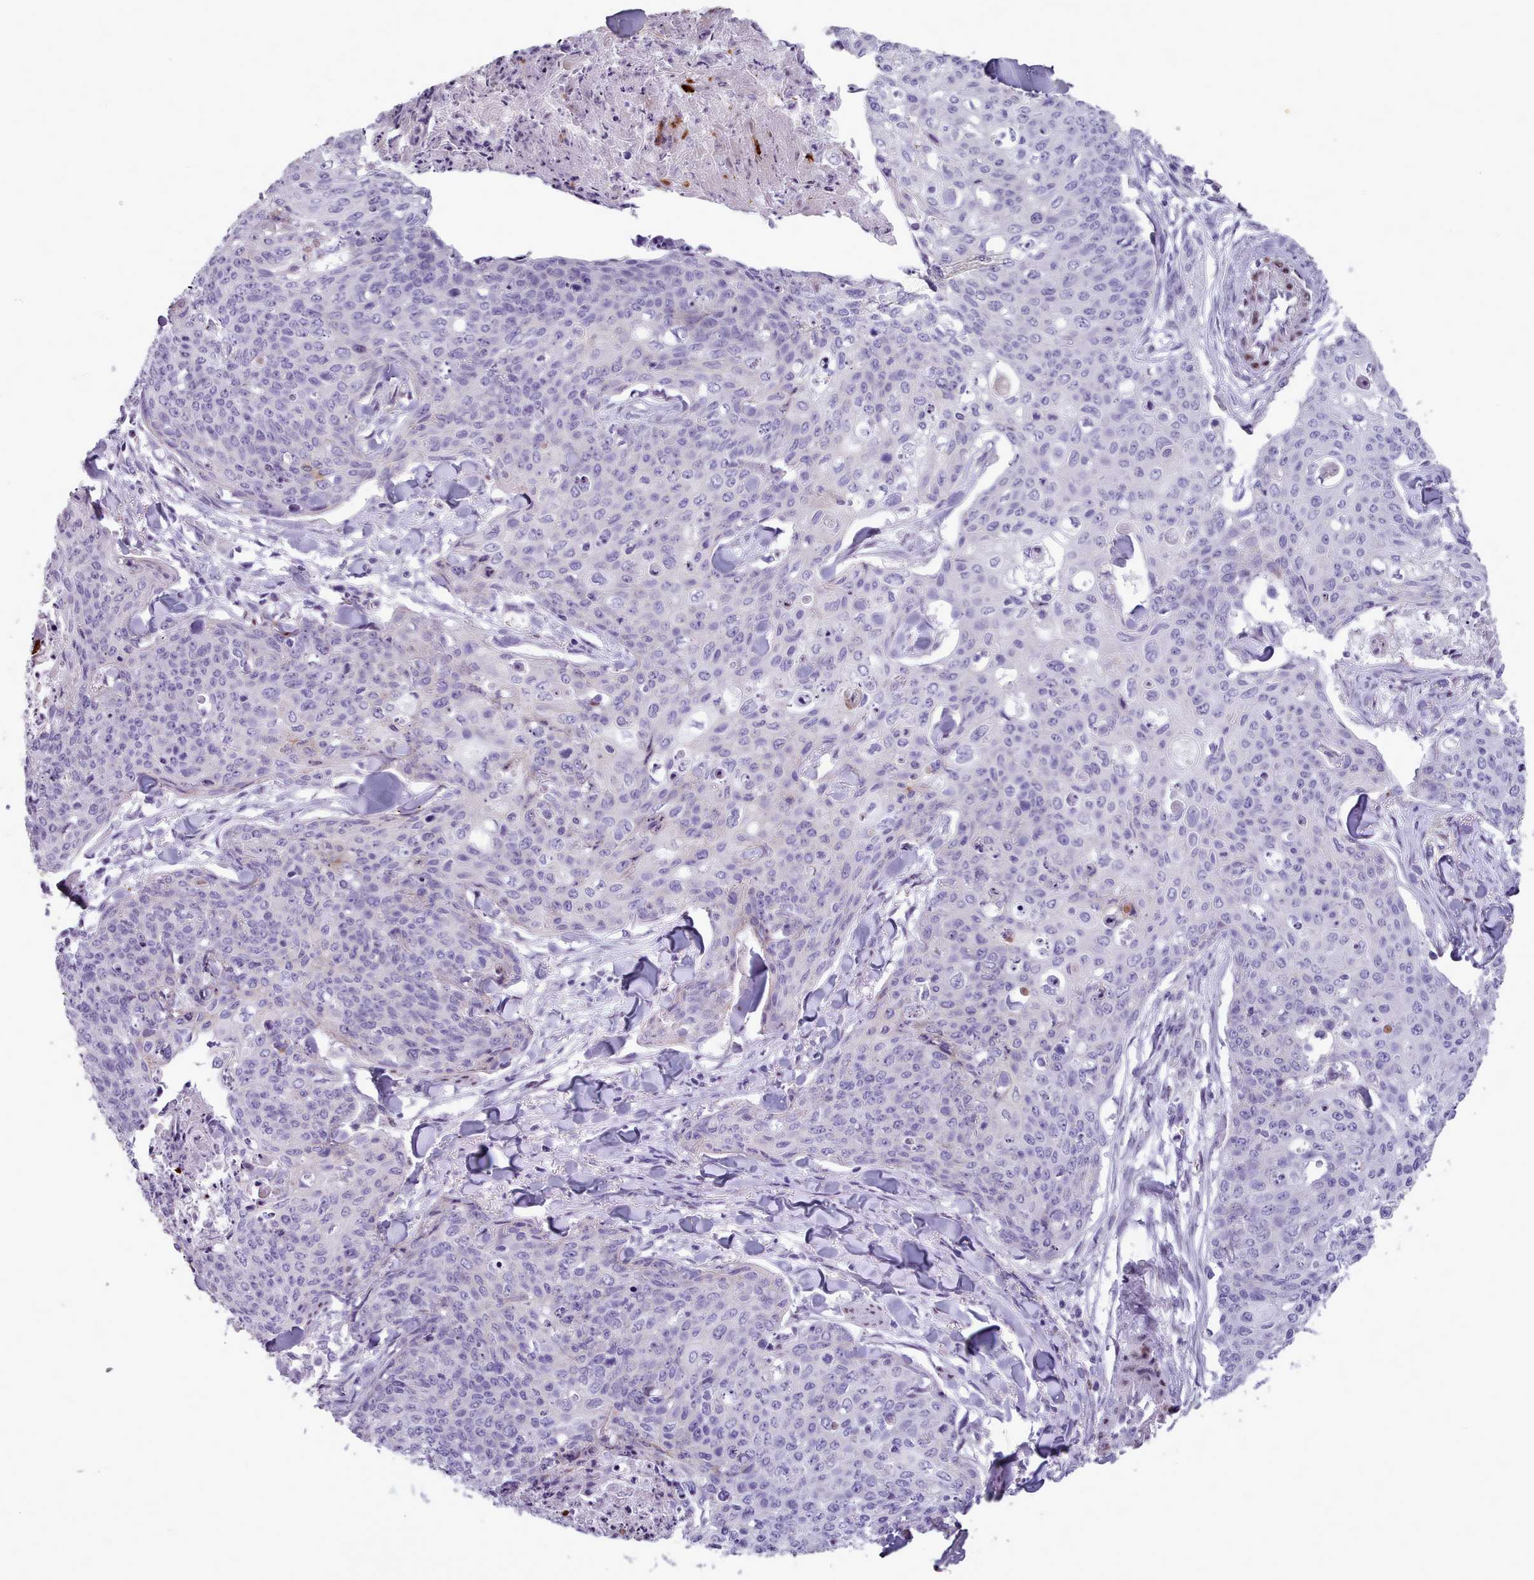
{"staining": {"intensity": "negative", "quantity": "none", "location": "none"}, "tissue": "skin cancer", "cell_type": "Tumor cells", "image_type": "cancer", "snomed": [{"axis": "morphology", "description": "Squamous cell carcinoma, NOS"}, {"axis": "topography", "description": "Skin"}, {"axis": "topography", "description": "Vulva"}], "caption": "DAB (3,3'-diaminobenzidine) immunohistochemical staining of human squamous cell carcinoma (skin) displays no significant positivity in tumor cells.", "gene": "KCNT2", "patient": {"sex": "female", "age": 85}}